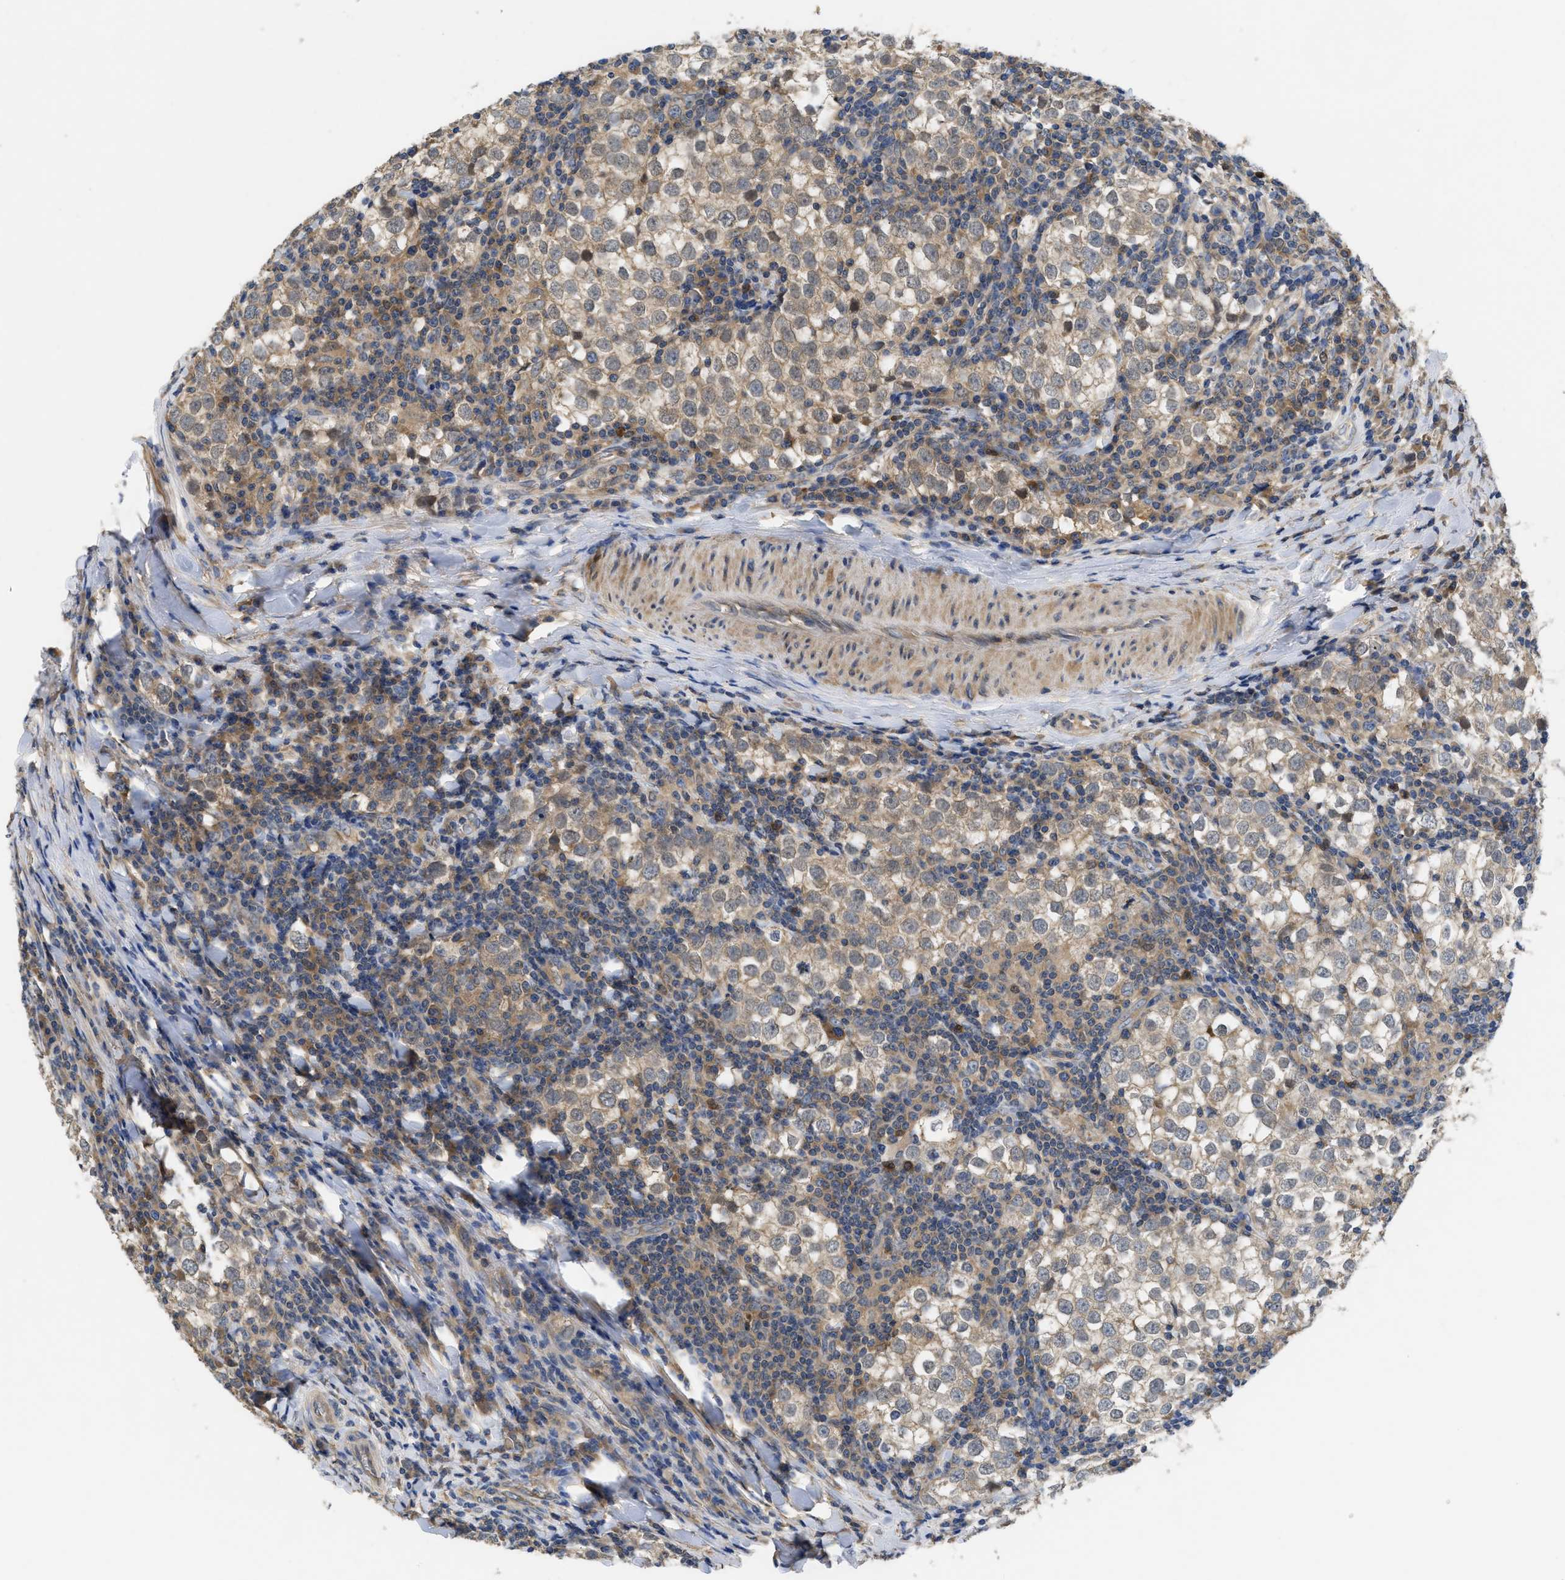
{"staining": {"intensity": "weak", "quantity": ">75%", "location": "cytoplasmic/membranous"}, "tissue": "testis cancer", "cell_type": "Tumor cells", "image_type": "cancer", "snomed": [{"axis": "morphology", "description": "Seminoma, NOS"}, {"axis": "morphology", "description": "Carcinoma, Embryonal, NOS"}, {"axis": "topography", "description": "Testis"}], "caption": "This image displays IHC staining of human embryonal carcinoma (testis), with low weak cytoplasmic/membranous expression in about >75% of tumor cells.", "gene": "RNF216", "patient": {"sex": "male", "age": 36}}